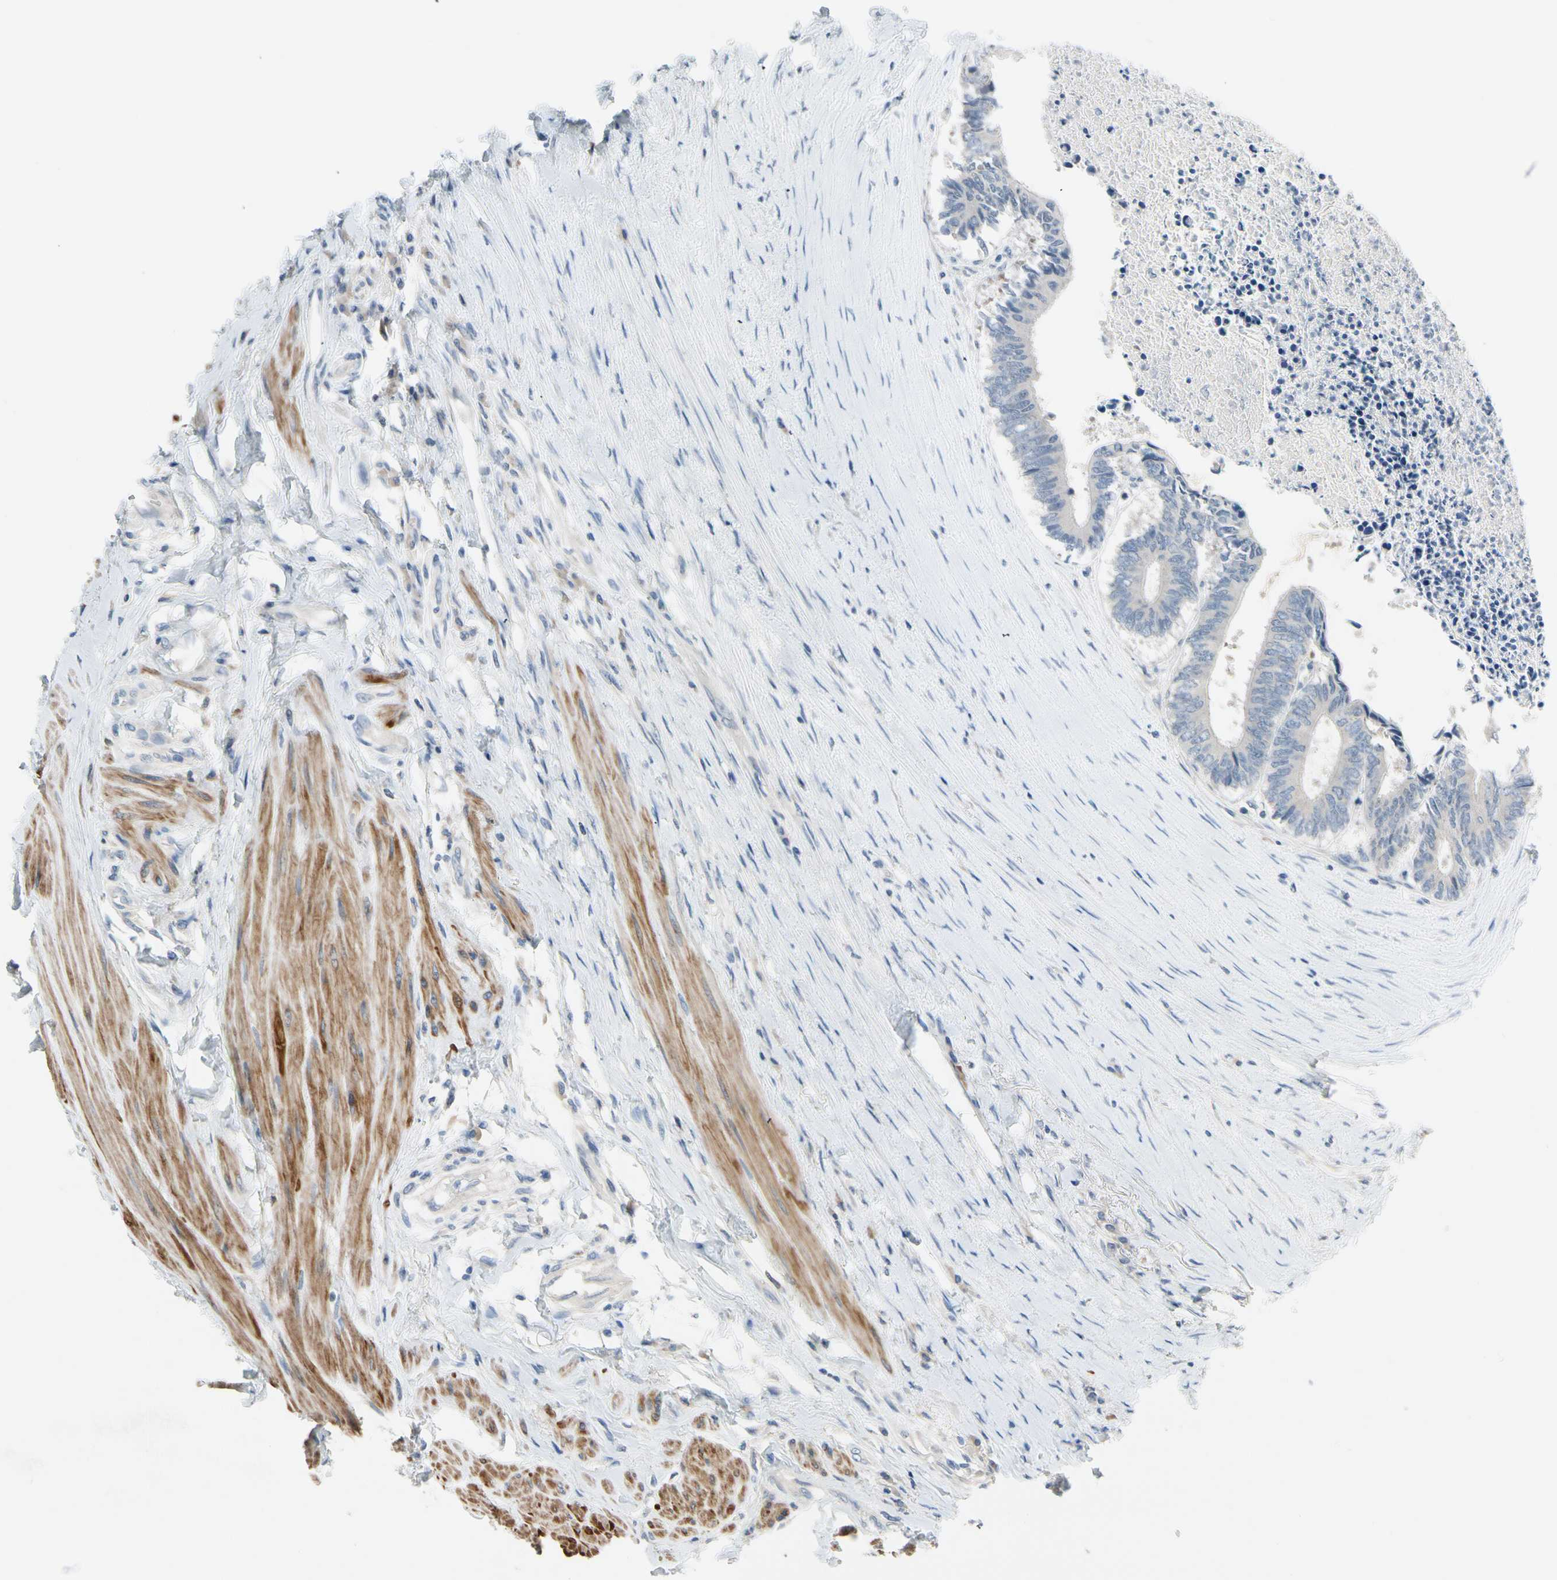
{"staining": {"intensity": "negative", "quantity": "none", "location": "none"}, "tissue": "colorectal cancer", "cell_type": "Tumor cells", "image_type": "cancer", "snomed": [{"axis": "morphology", "description": "Adenocarcinoma, NOS"}, {"axis": "topography", "description": "Rectum"}], "caption": "The image reveals no staining of tumor cells in colorectal cancer.", "gene": "SLC27A6", "patient": {"sex": "male", "age": 63}}